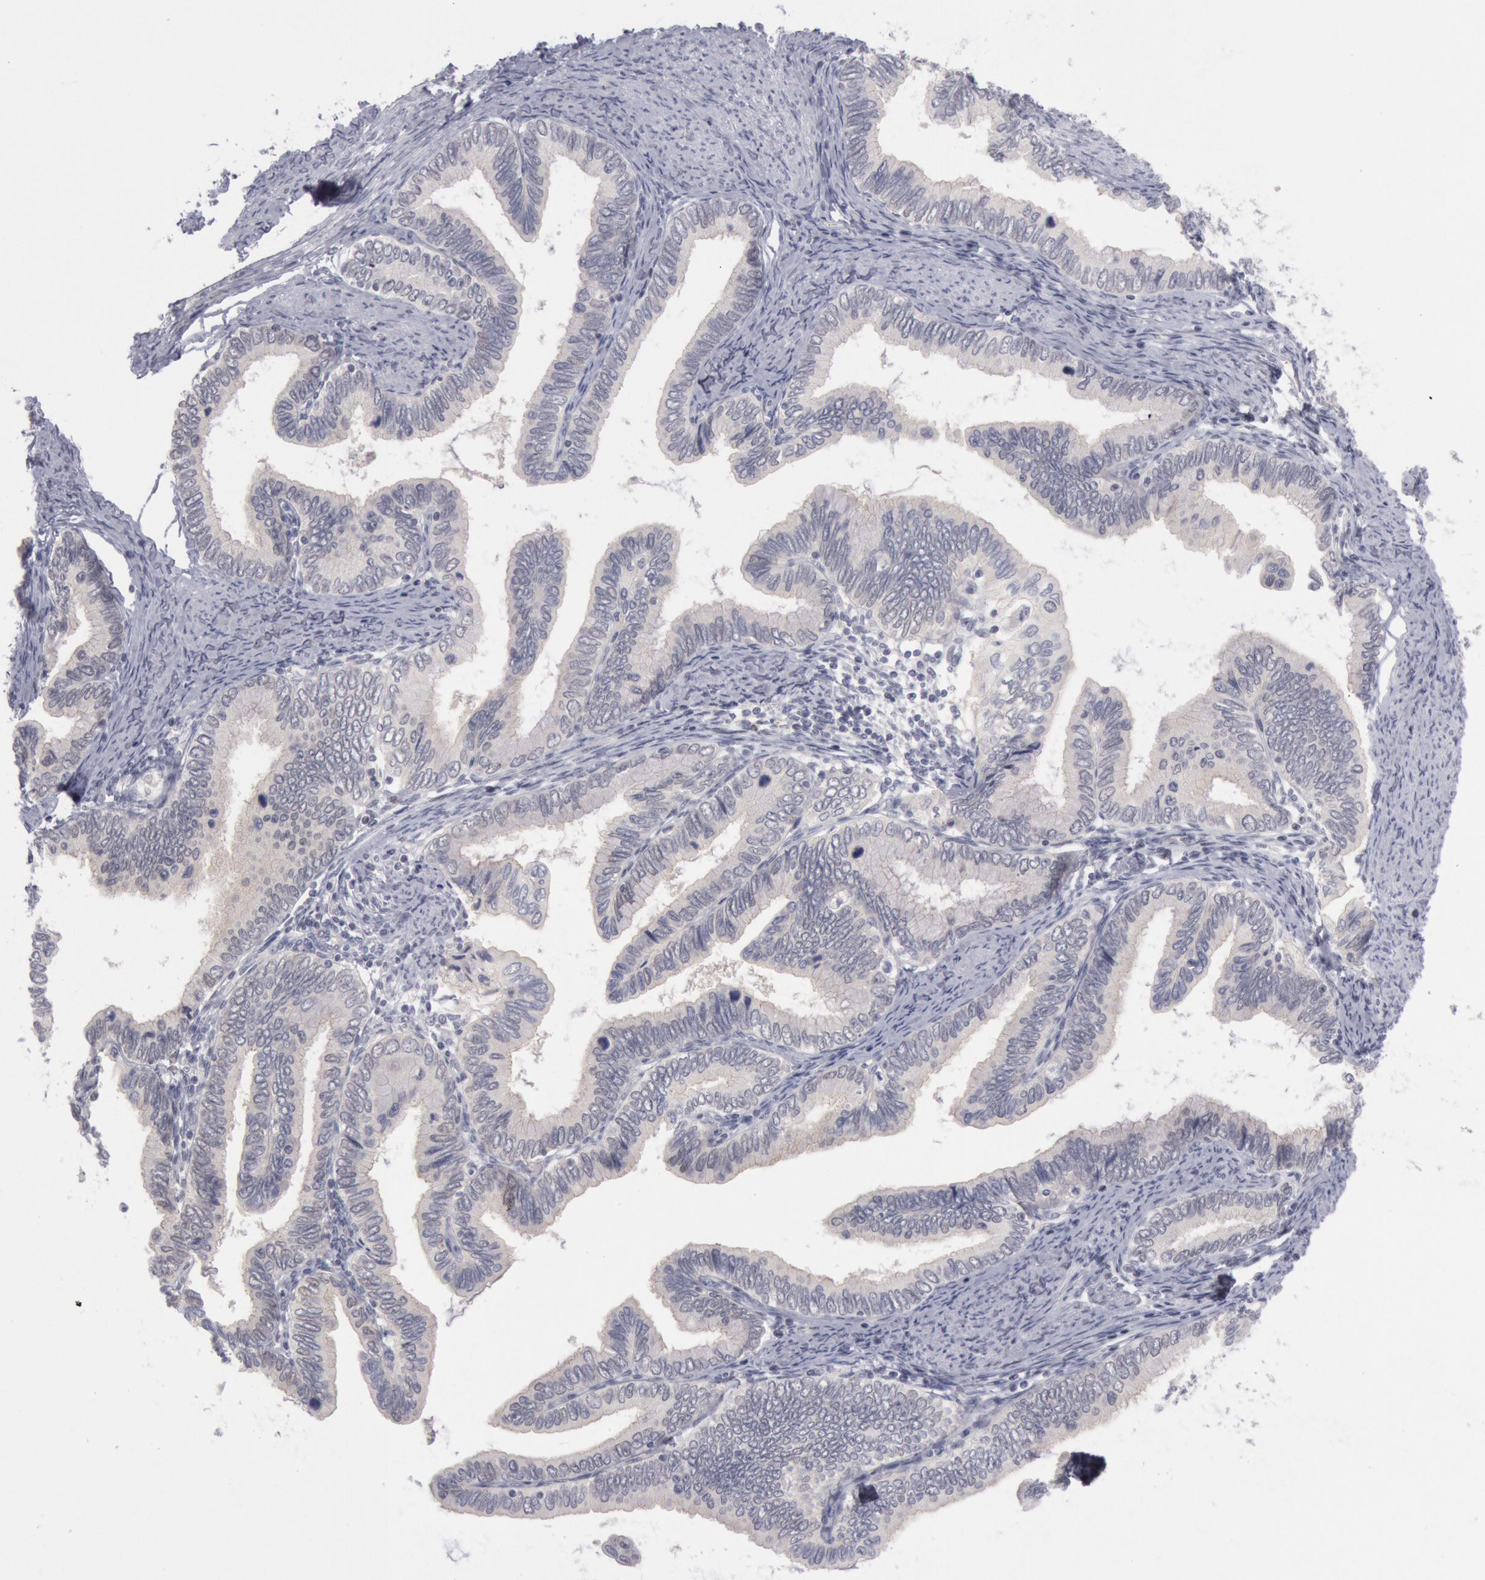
{"staining": {"intensity": "negative", "quantity": "none", "location": "none"}, "tissue": "cervical cancer", "cell_type": "Tumor cells", "image_type": "cancer", "snomed": [{"axis": "morphology", "description": "Adenocarcinoma, NOS"}, {"axis": "topography", "description": "Cervix"}], "caption": "The IHC micrograph has no significant positivity in tumor cells of adenocarcinoma (cervical) tissue.", "gene": "JOSD1", "patient": {"sex": "female", "age": 49}}